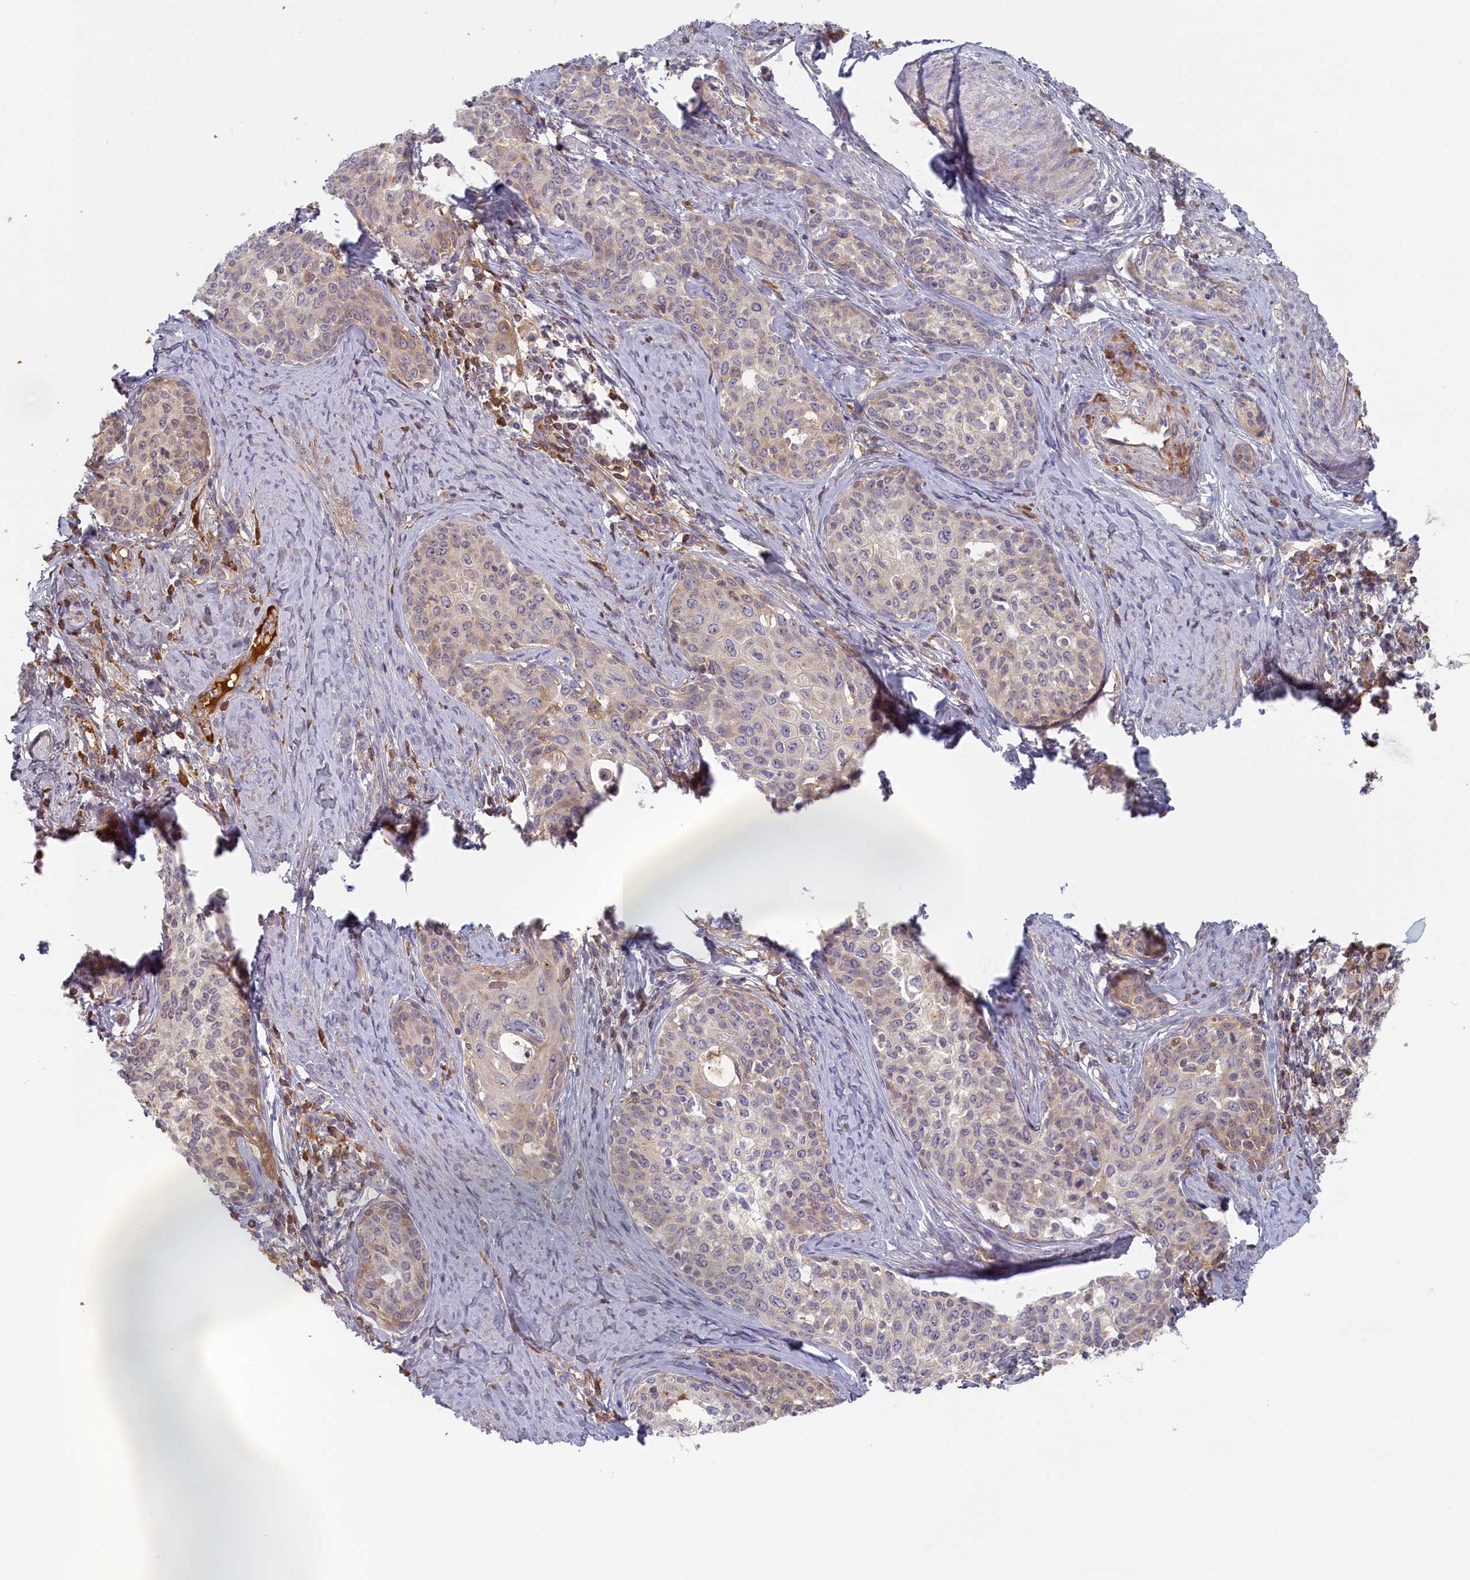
{"staining": {"intensity": "weak", "quantity": "<25%", "location": "cytoplasmic/membranous"}, "tissue": "cervical cancer", "cell_type": "Tumor cells", "image_type": "cancer", "snomed": [{"axis": "morphology", "description": "Squamous cell carcinoma, NOS"}, {"axis": "morphology", "description": "Adenocarcinoma, NOS"}, {"axis": "topography", "description": "Cervix"}], "caption": "Cervical adenocarcinoma was stained to show a protein in brown. There is no significant positivity in tumor cells.", "gene": "STX16", "patient": {"sex": "female", "age": 52}}